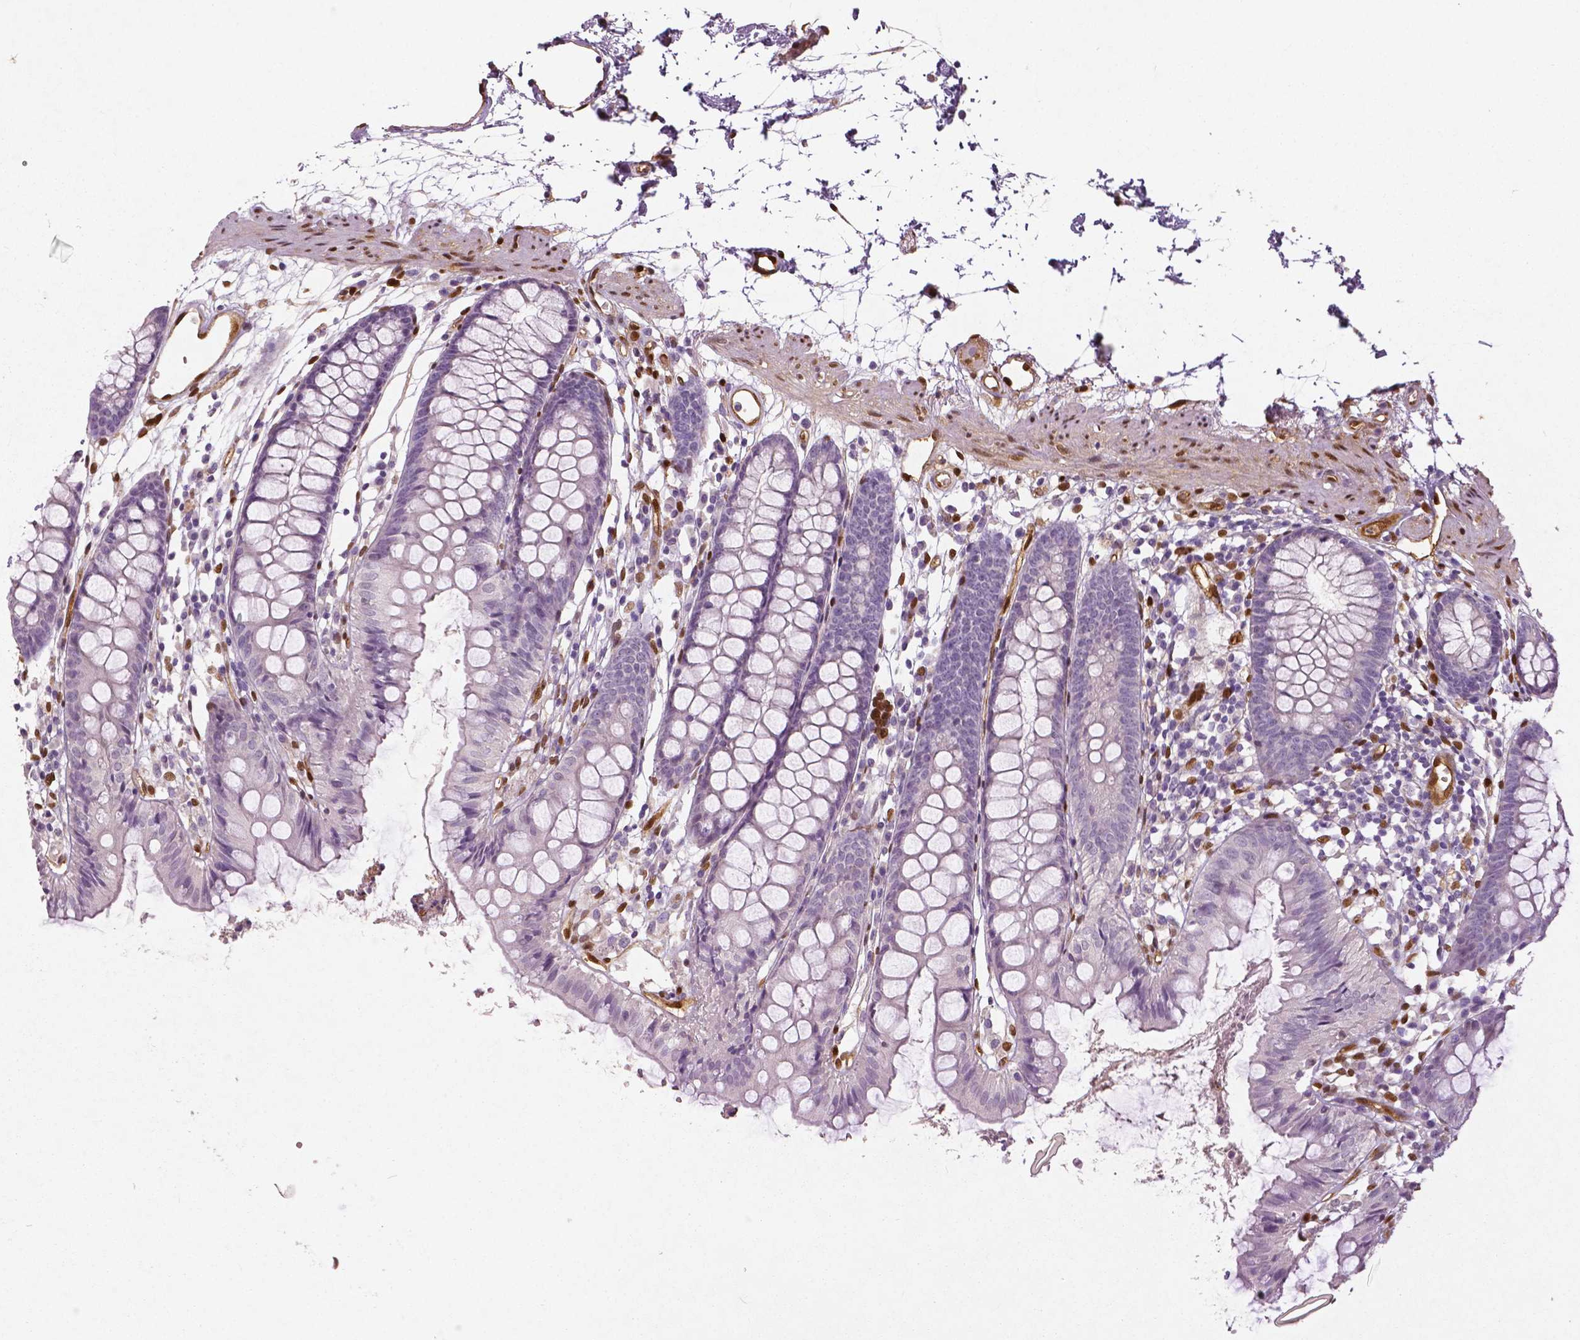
{"staining": {"intensity": "strong", "quantity": ">75%", "location": "cytoplasmic/membranous,nuclear"}, "tissue": "colon", "cell_type": "Endothelial cells", "image_type": "normal", "snomed": [{"axis": "morphology", "description": "Normal tissue, NOS"}, {"axis": "topography", "description": "Colon"}], "caption": "Immunohistochemistry photomicrograph of unremarkable colon stained for a protein (brown), which demonstrates high levels of strong cytoplasmic/membranous,nuclear expression in about >75% of endothelial cells.", "gene": "WWTR1", "patient": {"sex": "female", "age": 84}}